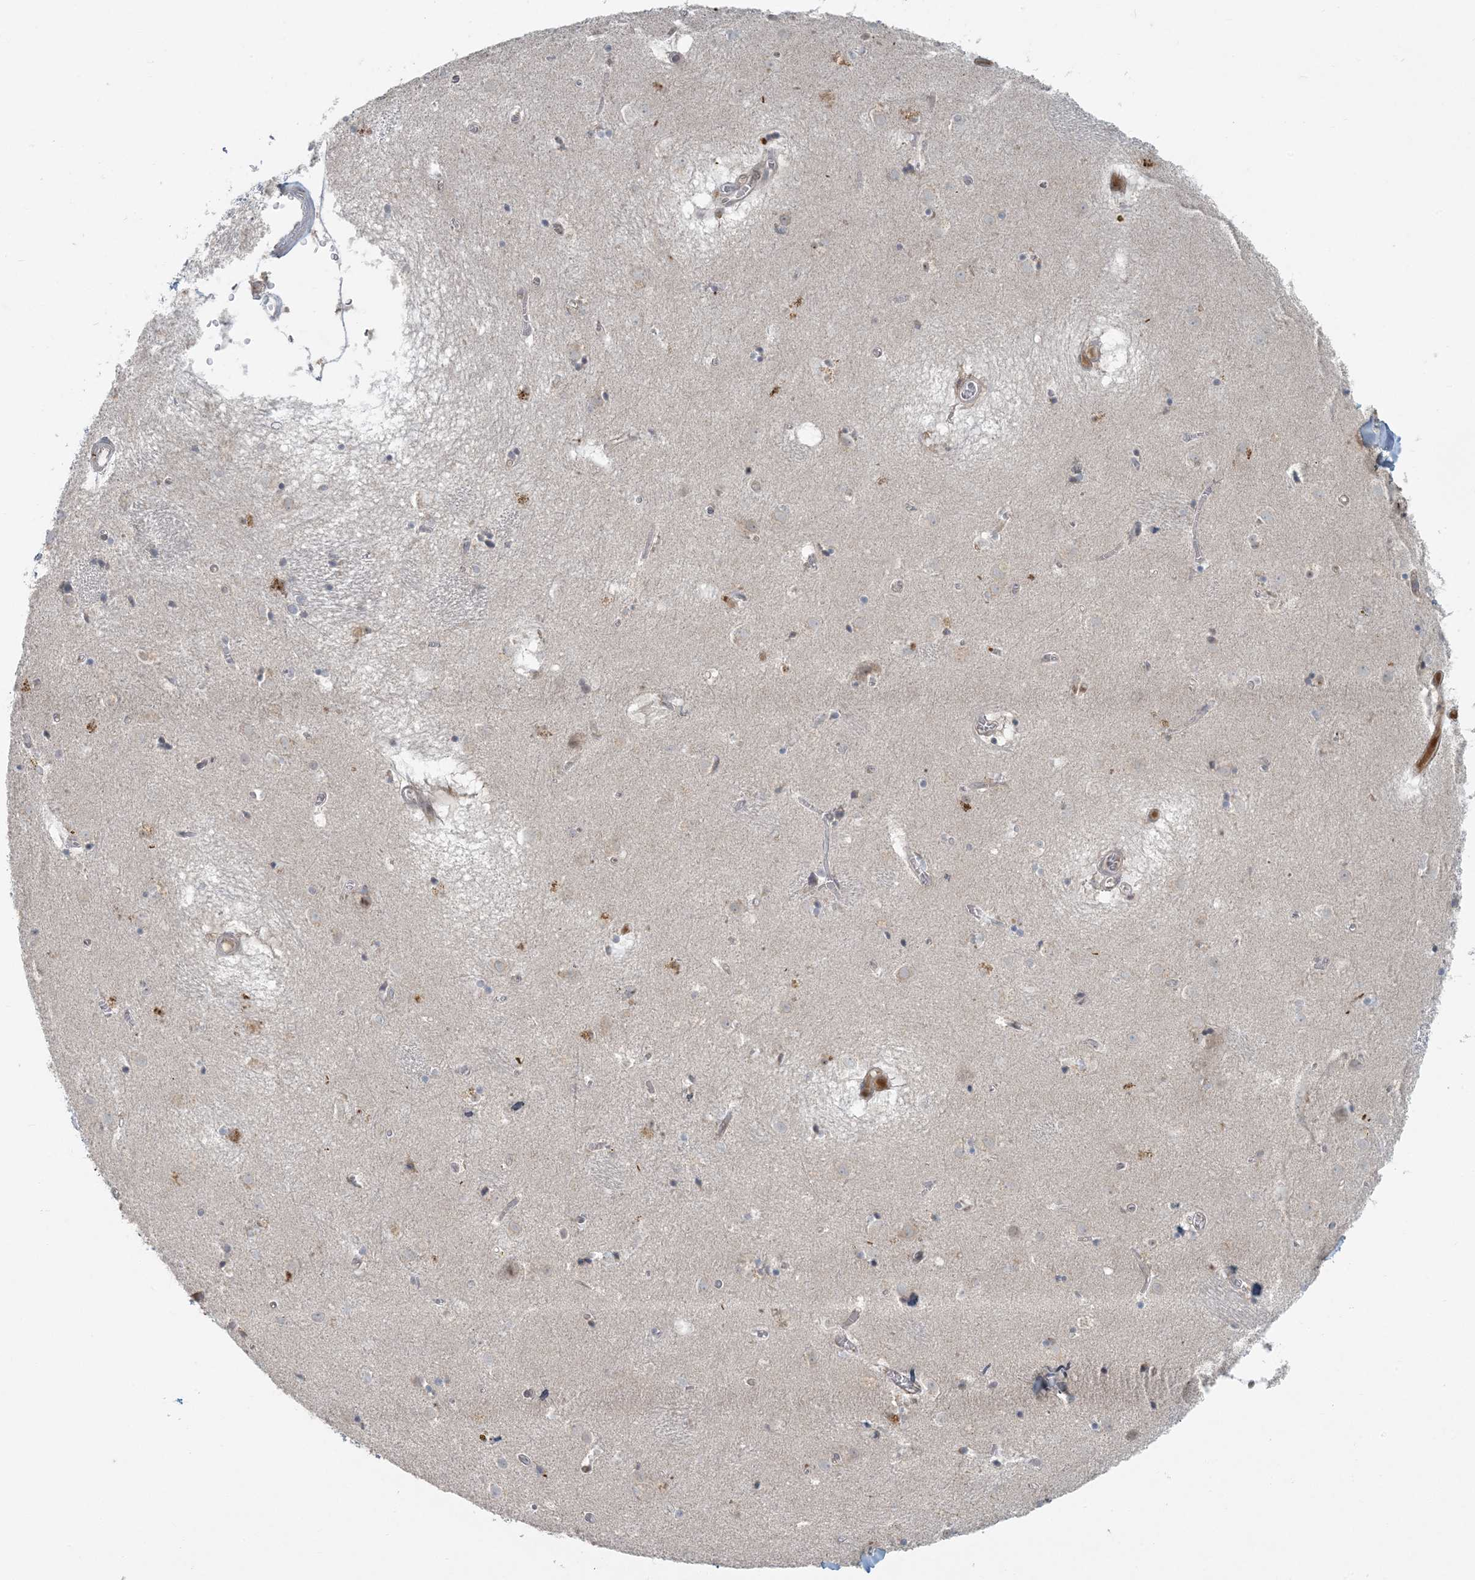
{"staining": {"intensity": "negative", "quantity": "none", "location": "none"}, "tissue": "caudate", "cell_type": "Glial cells", "image_type": "normal", "snomed": [{"axis": "morphology", "description": "Normal tissue, NOS"}, {"axis": "topography", "description": "Lateral ventricle wall"}], "caption": "Photomicrograph shows no protein expression in glial cells of normal caudate. Brightfield microscopy of immunohistochemistry (IHC) stained with DAB (brown) and hematoxylin (blue), captured at high magnification.", "gene": "HACL1", "patient": {"sex": "male", "age": 70}}